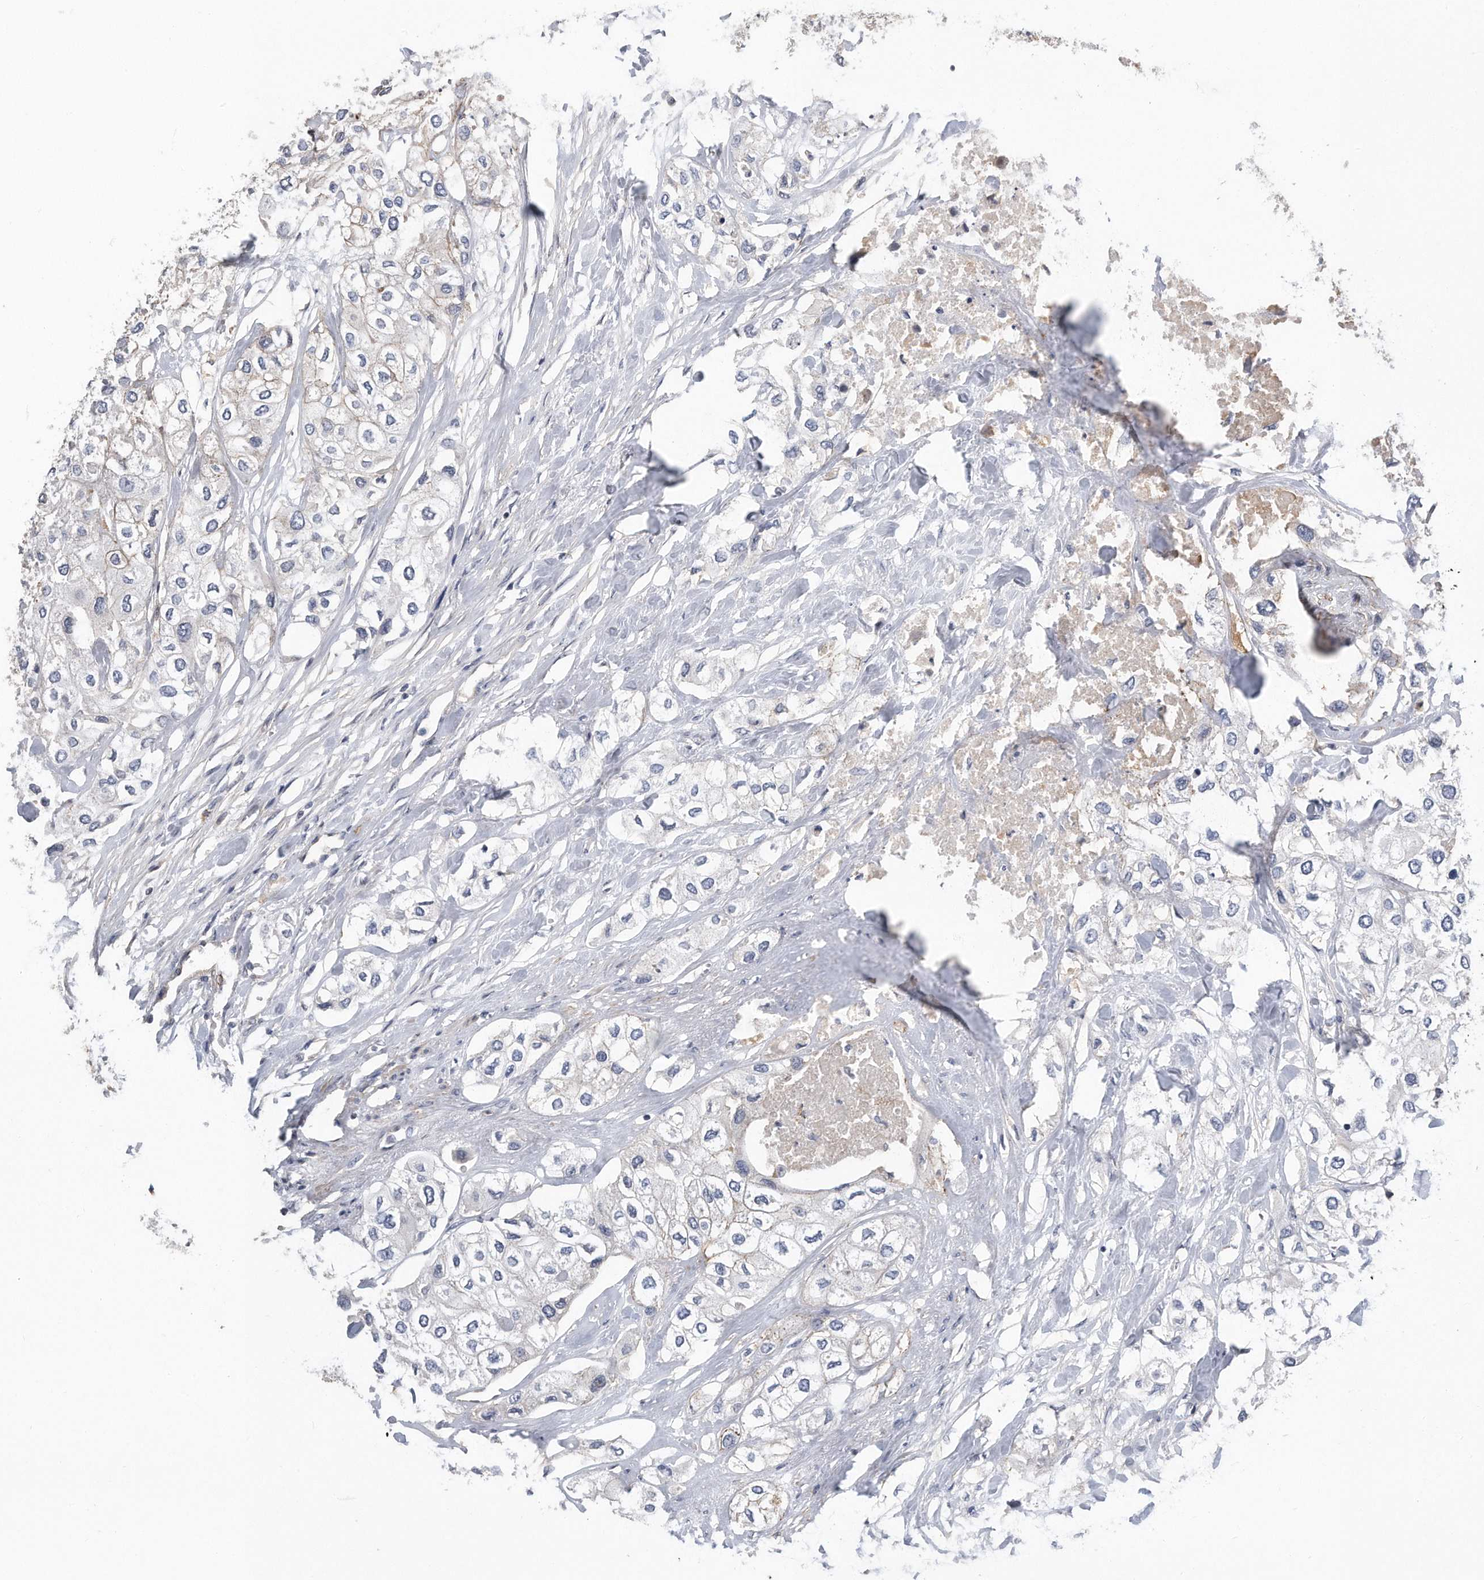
{"staining": {"intensity": "negative", "quantity": "none", "location": "none"}, "tissue": "urothelial cancer", "cell_type": "Tumor cells", "image_type": "cancer", "snomed": [{"axis": "morphology", "description": "Urothelial carcinoma, High grade"}, {"axis": "topography", "description": "Urinary bladder"}], "caption": "Histopathology image shows no significant protein positivity in tumor cells of urothelial cancer.", "gene": "GPC1", "patient": {"sex": "male", "age": 64}}